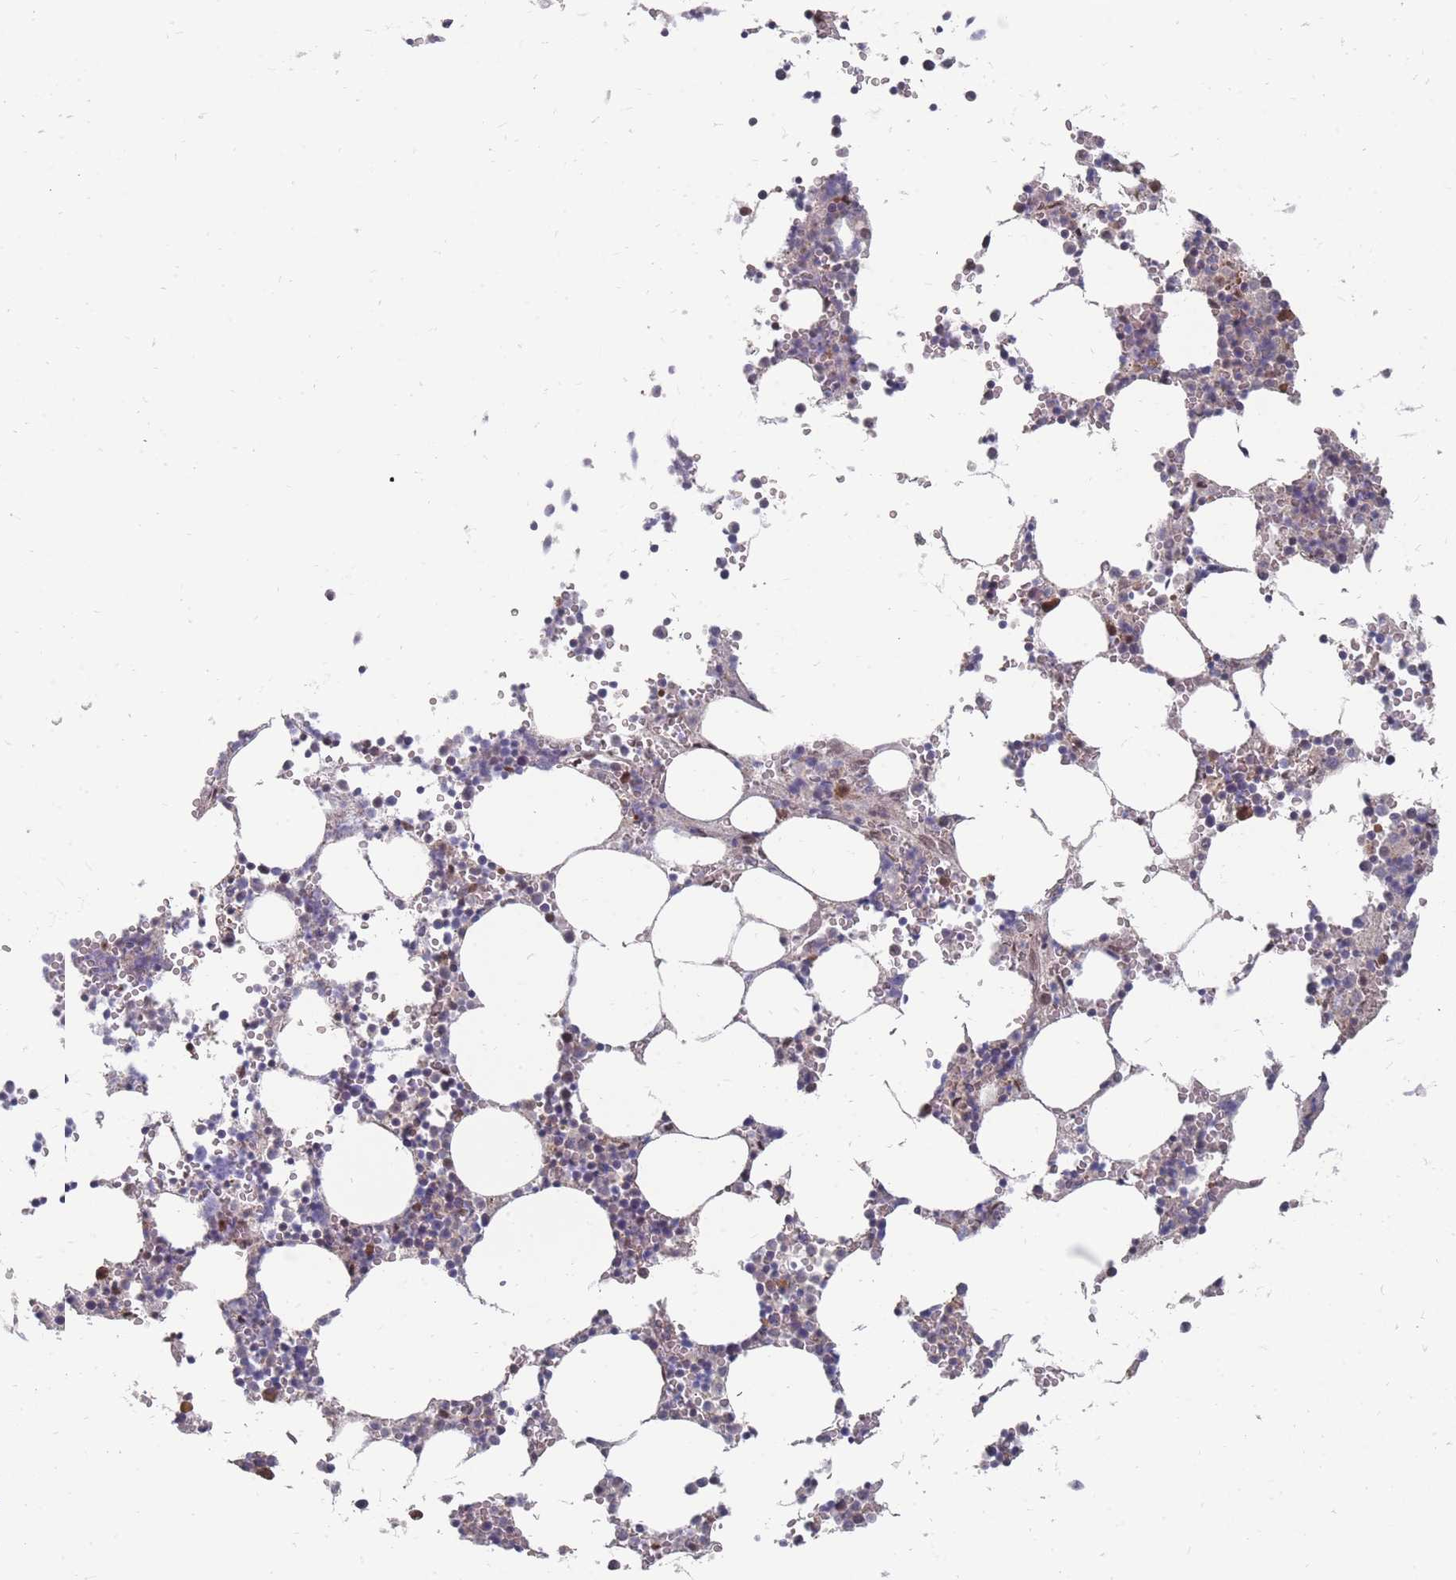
{"staining": {"intensity": "moderate", "quantity": "<25%", "location": "cytoplasmic/membranous"}, "tissue": "bone marrow", "cell_type": "Hematopoietic cells", "image_type": "normal", "snomed": [{"axis": "morphology", "description": "Normal tissue, NOS"}, {"axis": "topography", "description": "Bone marrow"}], "caption": "Normal bone marrow displays moderate cytoplasmic/membranous expression in about <25% of hematopoietic cells.", "gene": "NKD1", "patient": {"sex": "female", "age": 64}}